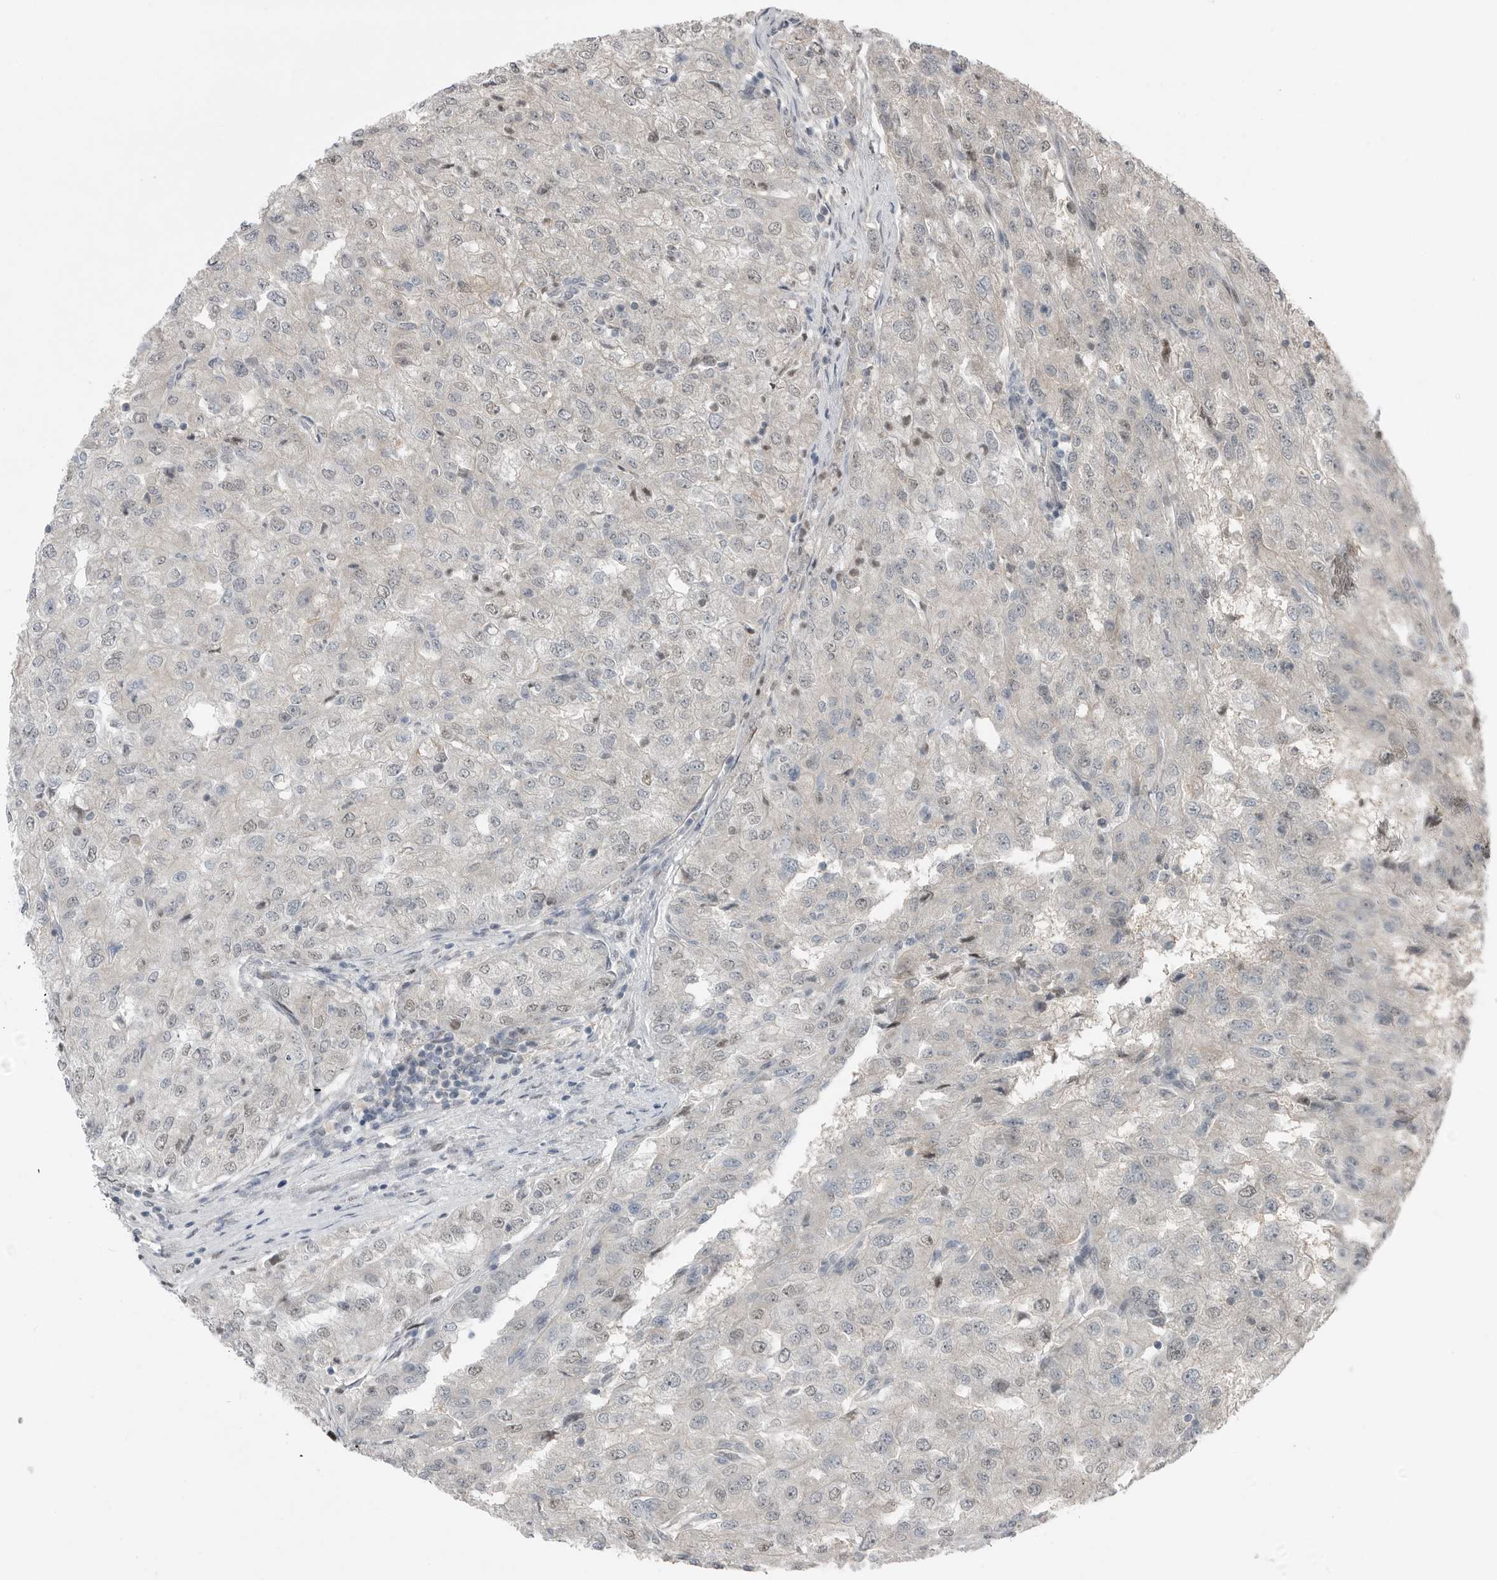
{"staining": {"intensity": "weak", "quantity": "<25%", "location": "nuclear"}, "tissue": "renal cancer", "cell_type": "Tumor cells", "image_type": "cancer", "snomed": [{"axis": "morphology", "description": "Adenocarcinoma, NOS"}, {"axis": "topography", "description": "Kidney"}], "caption": "Protein analysis of renal cancer (adenocarcinoma) reveals no significant positivity in tumor cells.", "gene": "MFAP3L", "patient": {"sex": "female", "age": 54}}